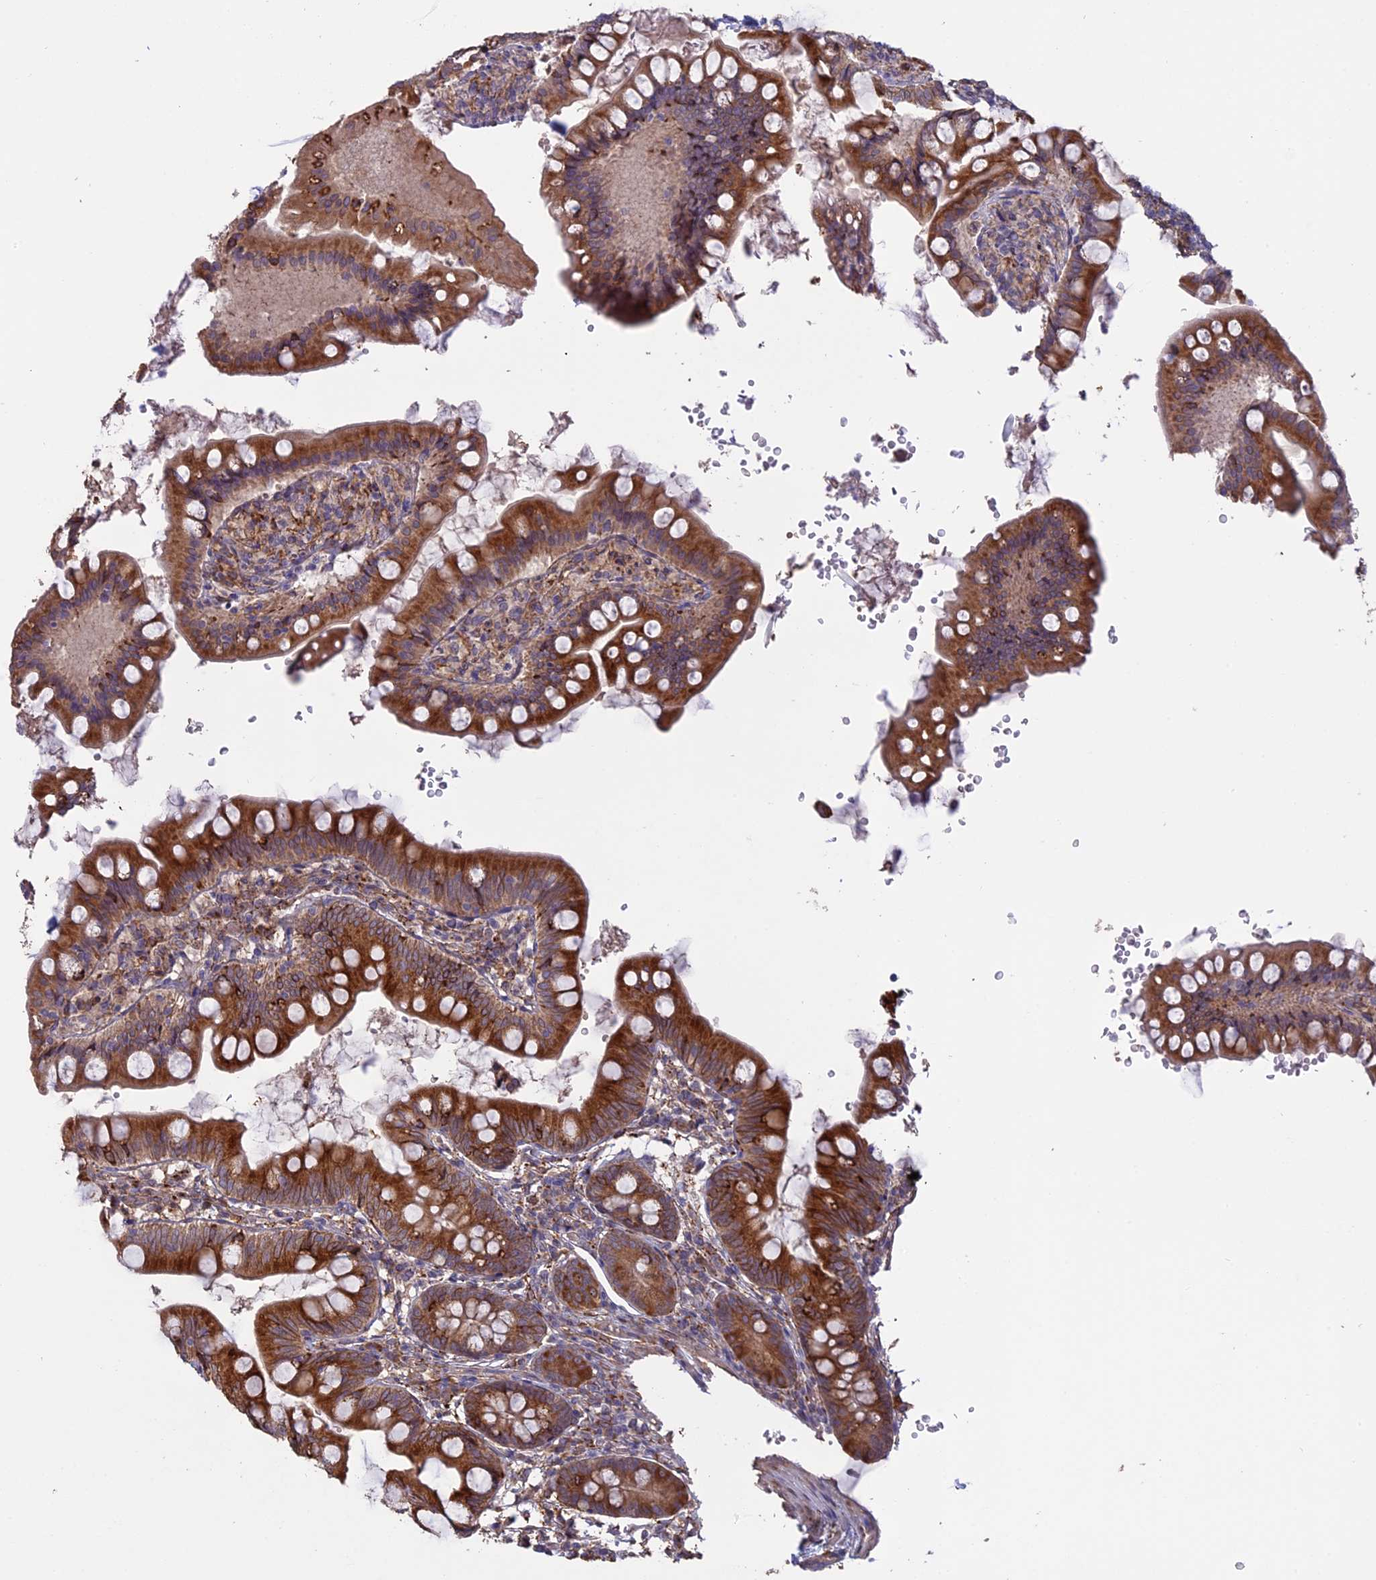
{"staining": {"intensity": "strong", "quantity": ">75%", "location": "cytoplasmic/membranous"}, "tissue": "small intestine", "cell_type": "Glandular cells", "image_type": "normal", "snomed": [{"axis": "morphology", "description": "Normal tissue, NOS"}, {"axis": "topography", "description": "Small intestine"}], "caption": "About >75% of glandular cells in benign human small intestine display strong cytoplasmic/membranous protein staining as visualized by brown immunohistochemical staining.", "gene": "PPIC", "patient": {"sex": "male", "age": 7}}